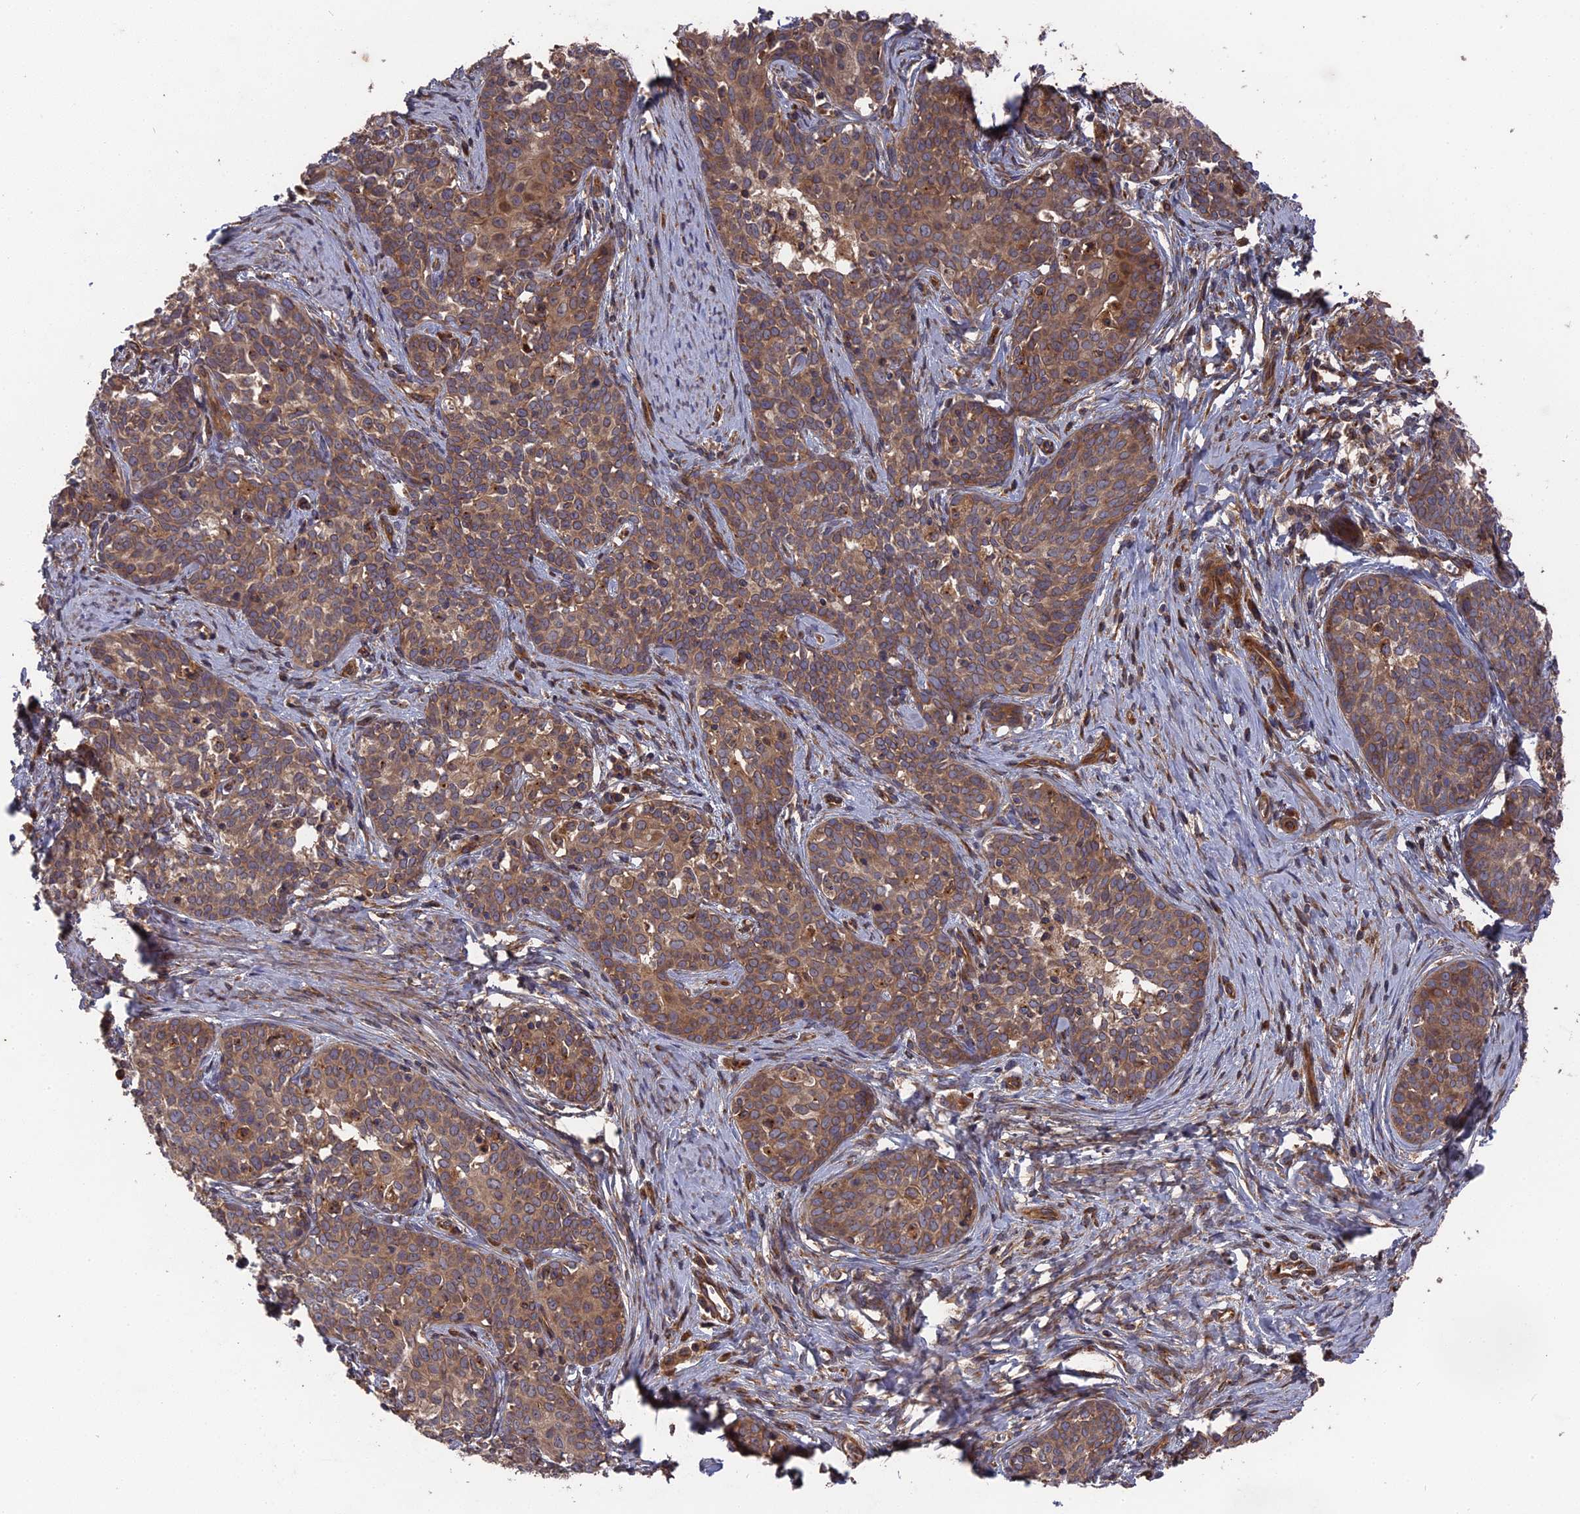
{"staining": {"intensity": "moderate", "quantity": ">75%", "location": "cytoplasmic/membranous"}, "tissue": "cervical cancer", "cell_type": "Tumor cells", "image_type": "cancer", "snomed": [{"axis": "morphology", "description": "Squamous cell carcinoma, NOS"}, {"axis": "topography", "description": "Cervix"}], "caption": "A photomicrograph of human cervical cancer (squamous cell carcinoma) stained for a protein shows moderate cytoplasmic/membranous brown staining in tumor cells.", "gene": "DEF8", "patient": {"sex": "female", "age": 52}}